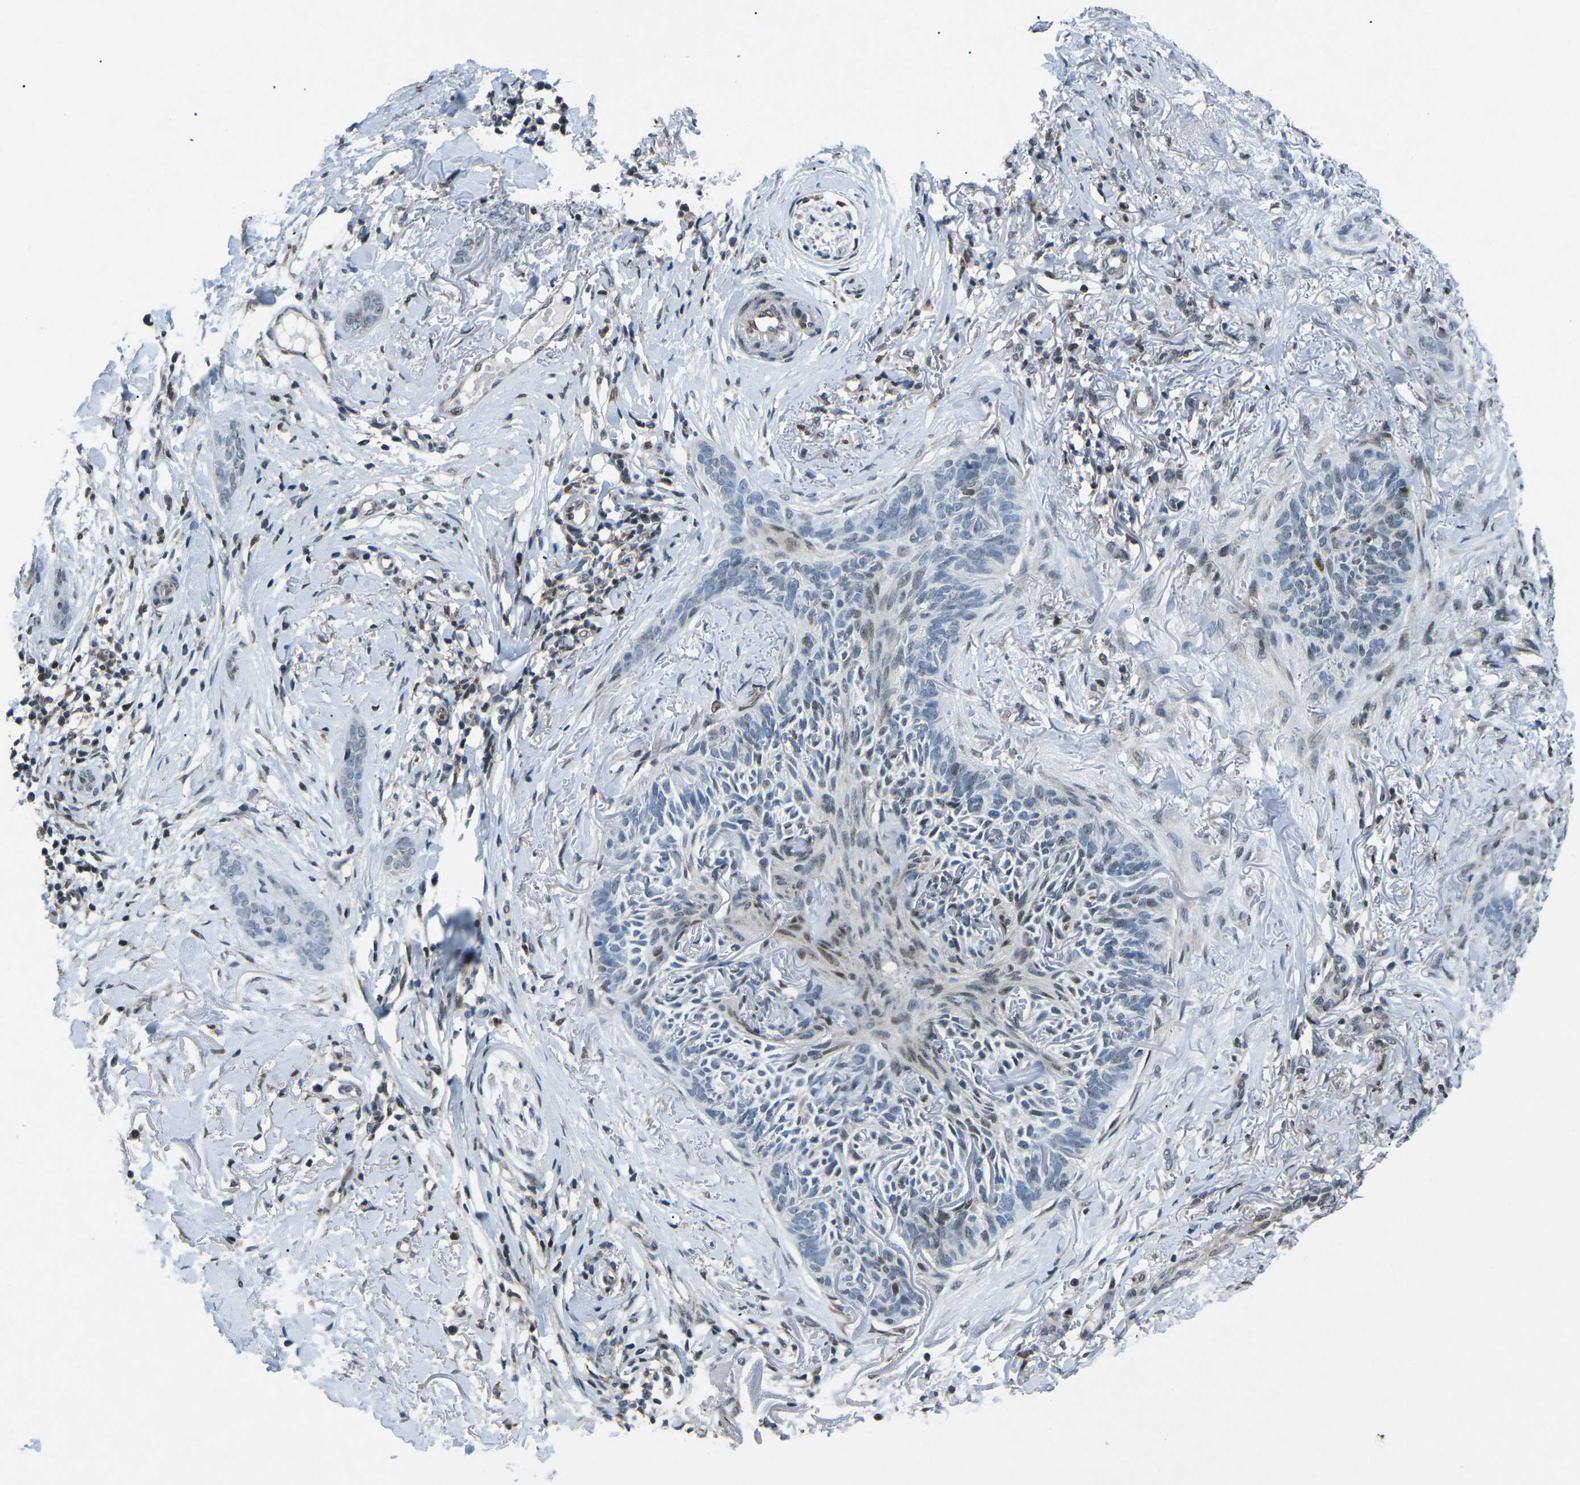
{"staining": {"intensity": "weak", "quantity": "<25%", "location": "nuclear"}, "tissue": "skin cancer", "cell_type": "Tumor cells", "image_type": "cancer", "snomed": [{"axis": "morphology", "description": "Basal cell carcinoma"}, {"axis": "topography", "description": "Skin"}], "caption": "The immunohistochemistry image has no significant staining in tumor cells of basal cell carcinoma (skin) tissue.", "gene": "MBNL1", "patient": {"sex": "female", "age": 84}}